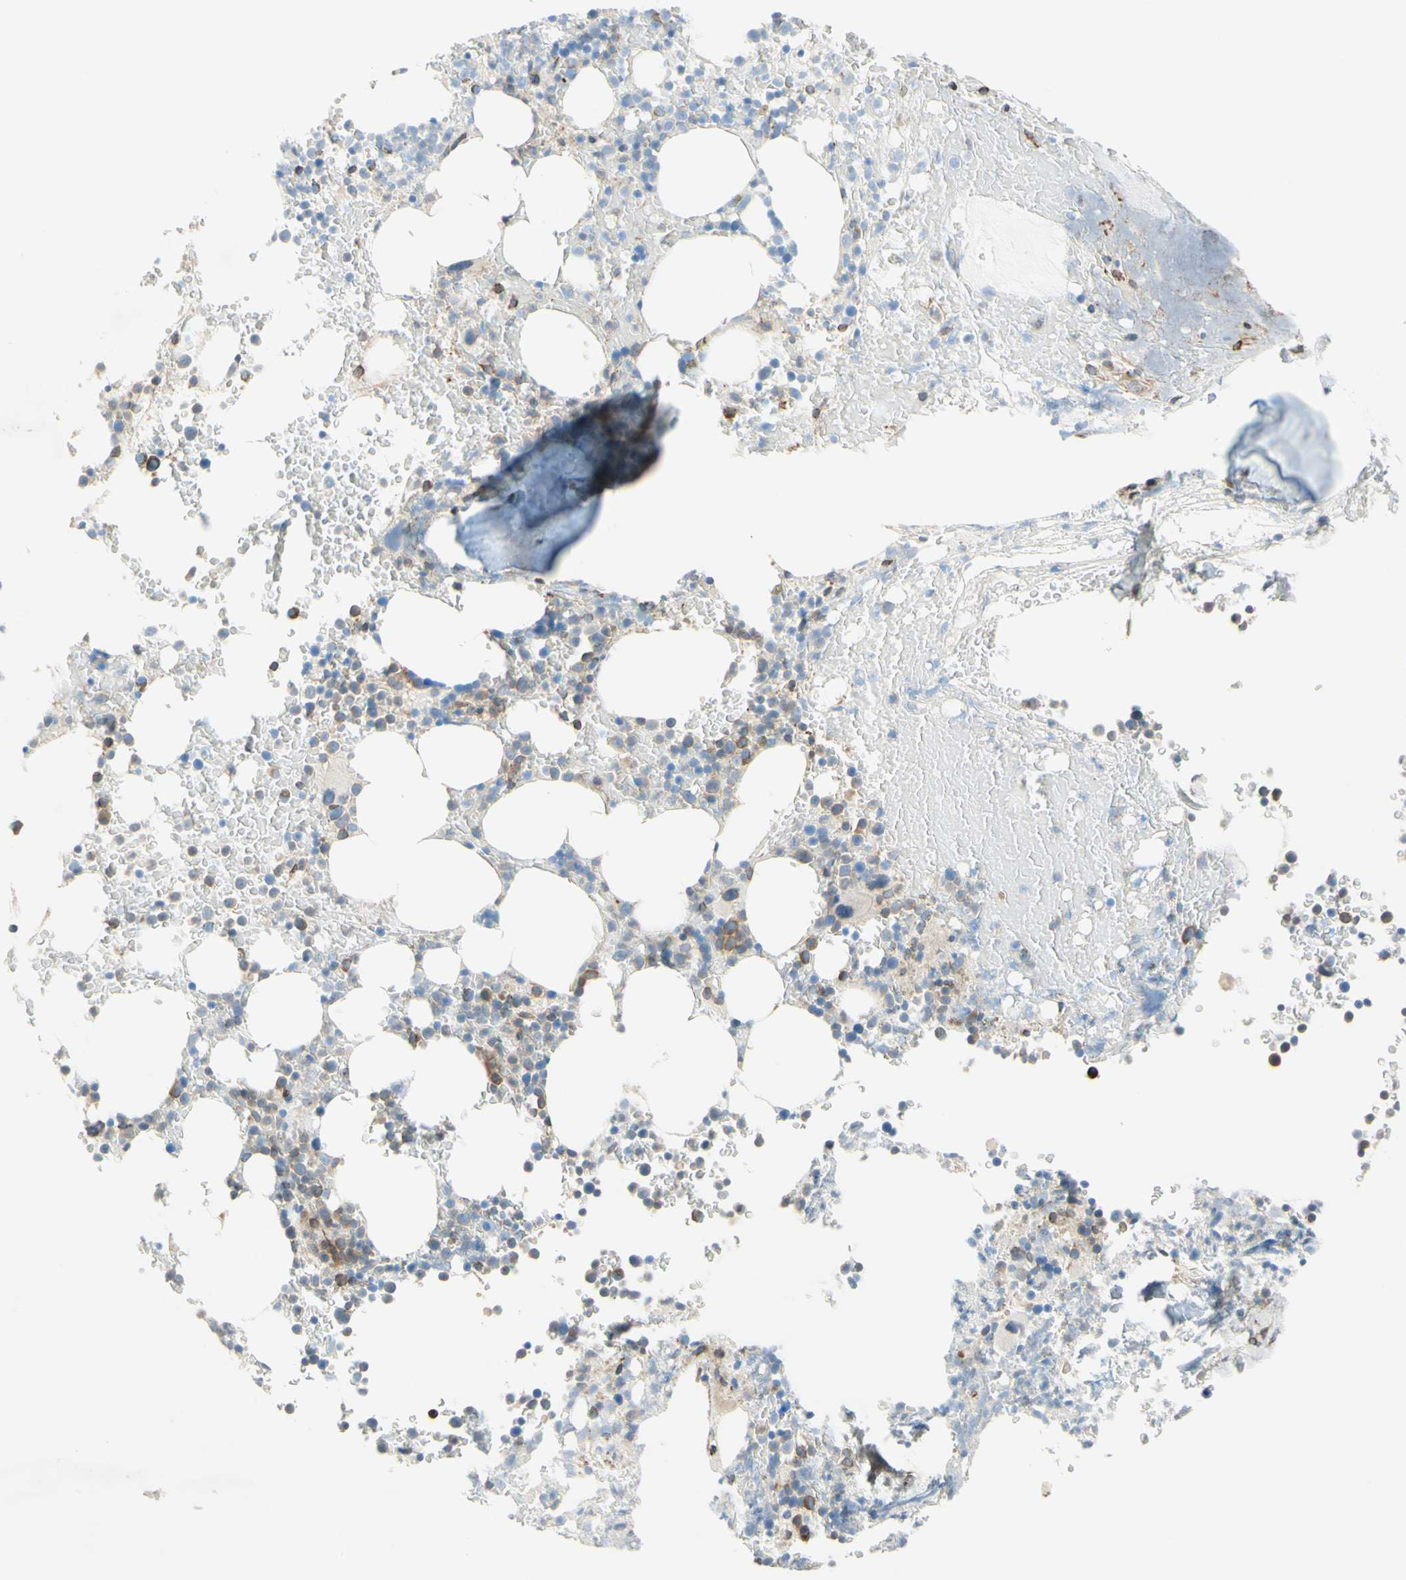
{"staining": {"intensity": "moderate", "quantity": "<25%", "location": "cytoplasmic/membranous"}, "tissue": "bone marrow", "cell_type": "Hematopoietic cells", "image_type": "normal", "snomed": [{"axis": "morphology", "description": "Normal tissue, NOS"}, {"axis": "topography", "description": "Bone marrow"}], "caption": "Bone marrow stained for a protein shows moderate cytoplasmic/membranous positivity in hematopoietic cells. (DAB (3,3'-diaminobenzidine) IHC, brown staining for protein, blue staining for nuclei).", "gene": "TRAF2", "patient": {"sex": "male"}}